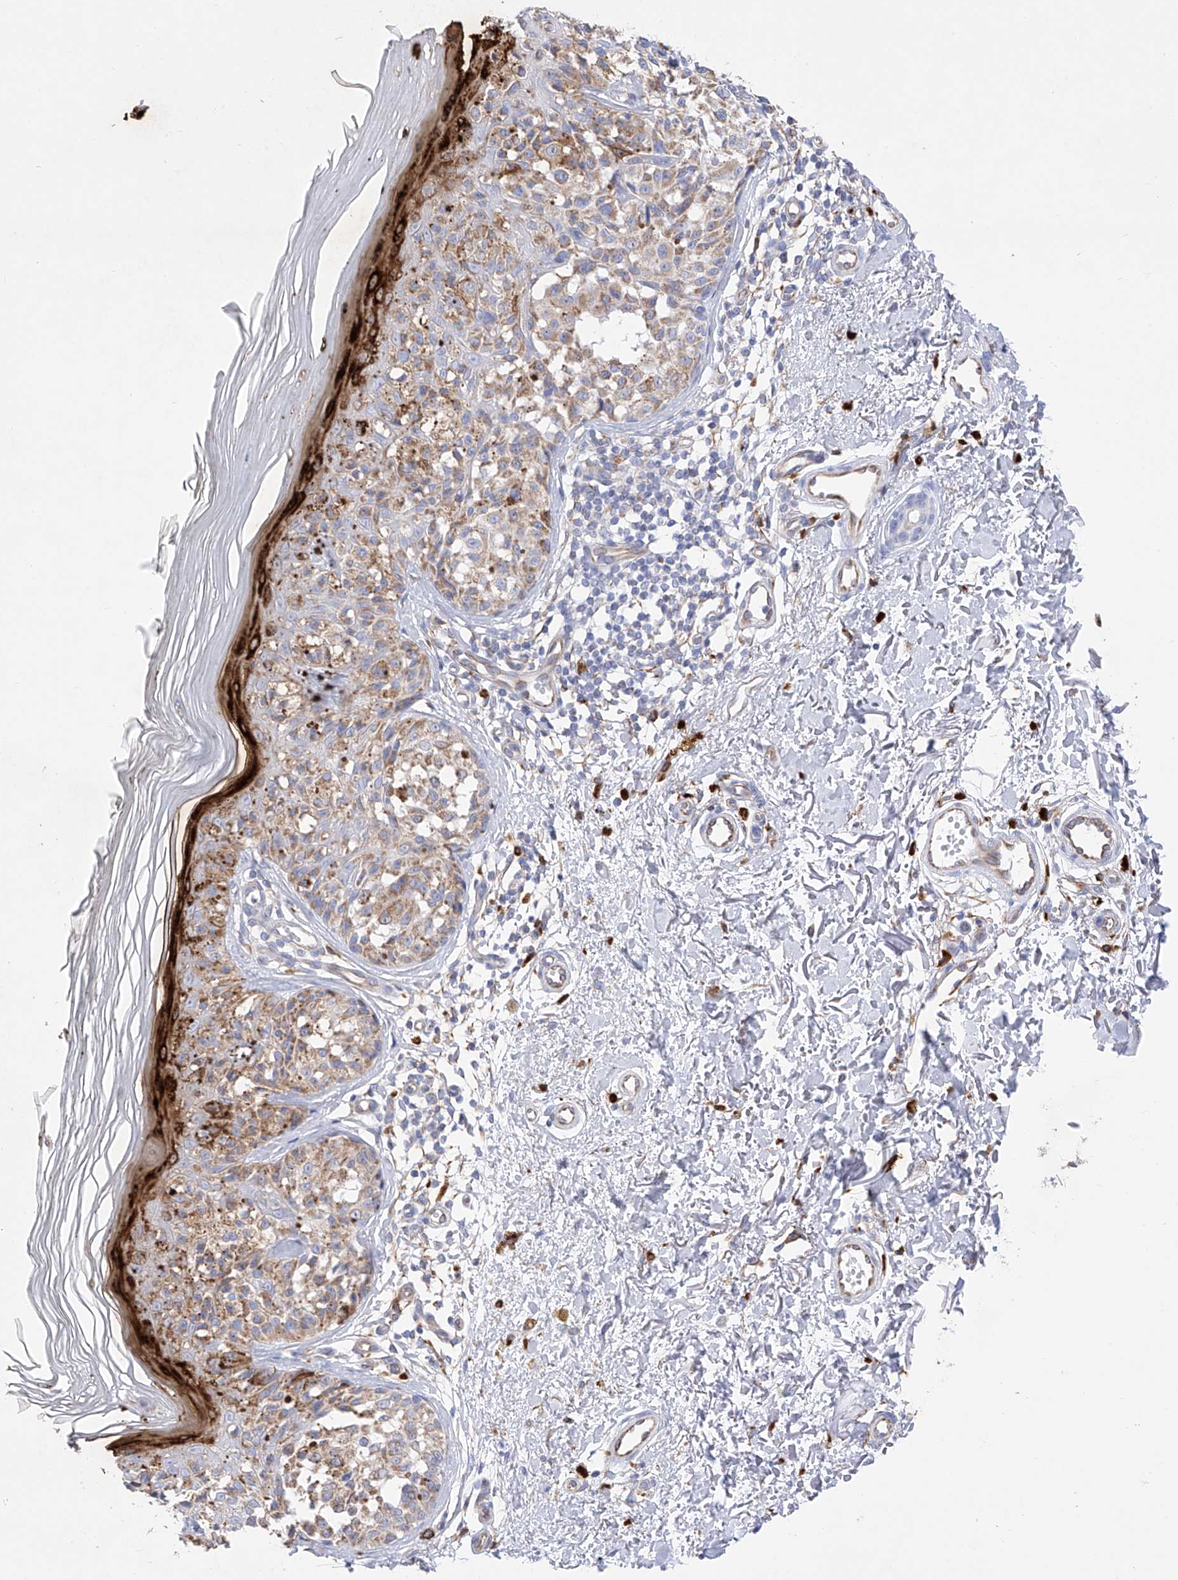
{"staining": {"intensity": "negative", "quantity": "none", "location": "none"}, "tissue": "melanoma", "cell_type": "Tumor cells", "image_type": "cancer", "snomed": [{"axis": "morphology", "description": "Malignant melanoma, NOS"}, {"axis": "topography", "description": "Skin"}], "caption": "Immunohistochemistry image of neoplastic tissue: human melanoma stained with DAB reveals no significant protein expression in tumor cells. (Stains: DAB (3,3'-diaminobenzidine) immunohistochemistry with hematoxylin counter stain, Microscopy: brightfield microscopy at high magnification).", "gene": "FLG", "patient": {"sex": "female", "age": 50}}